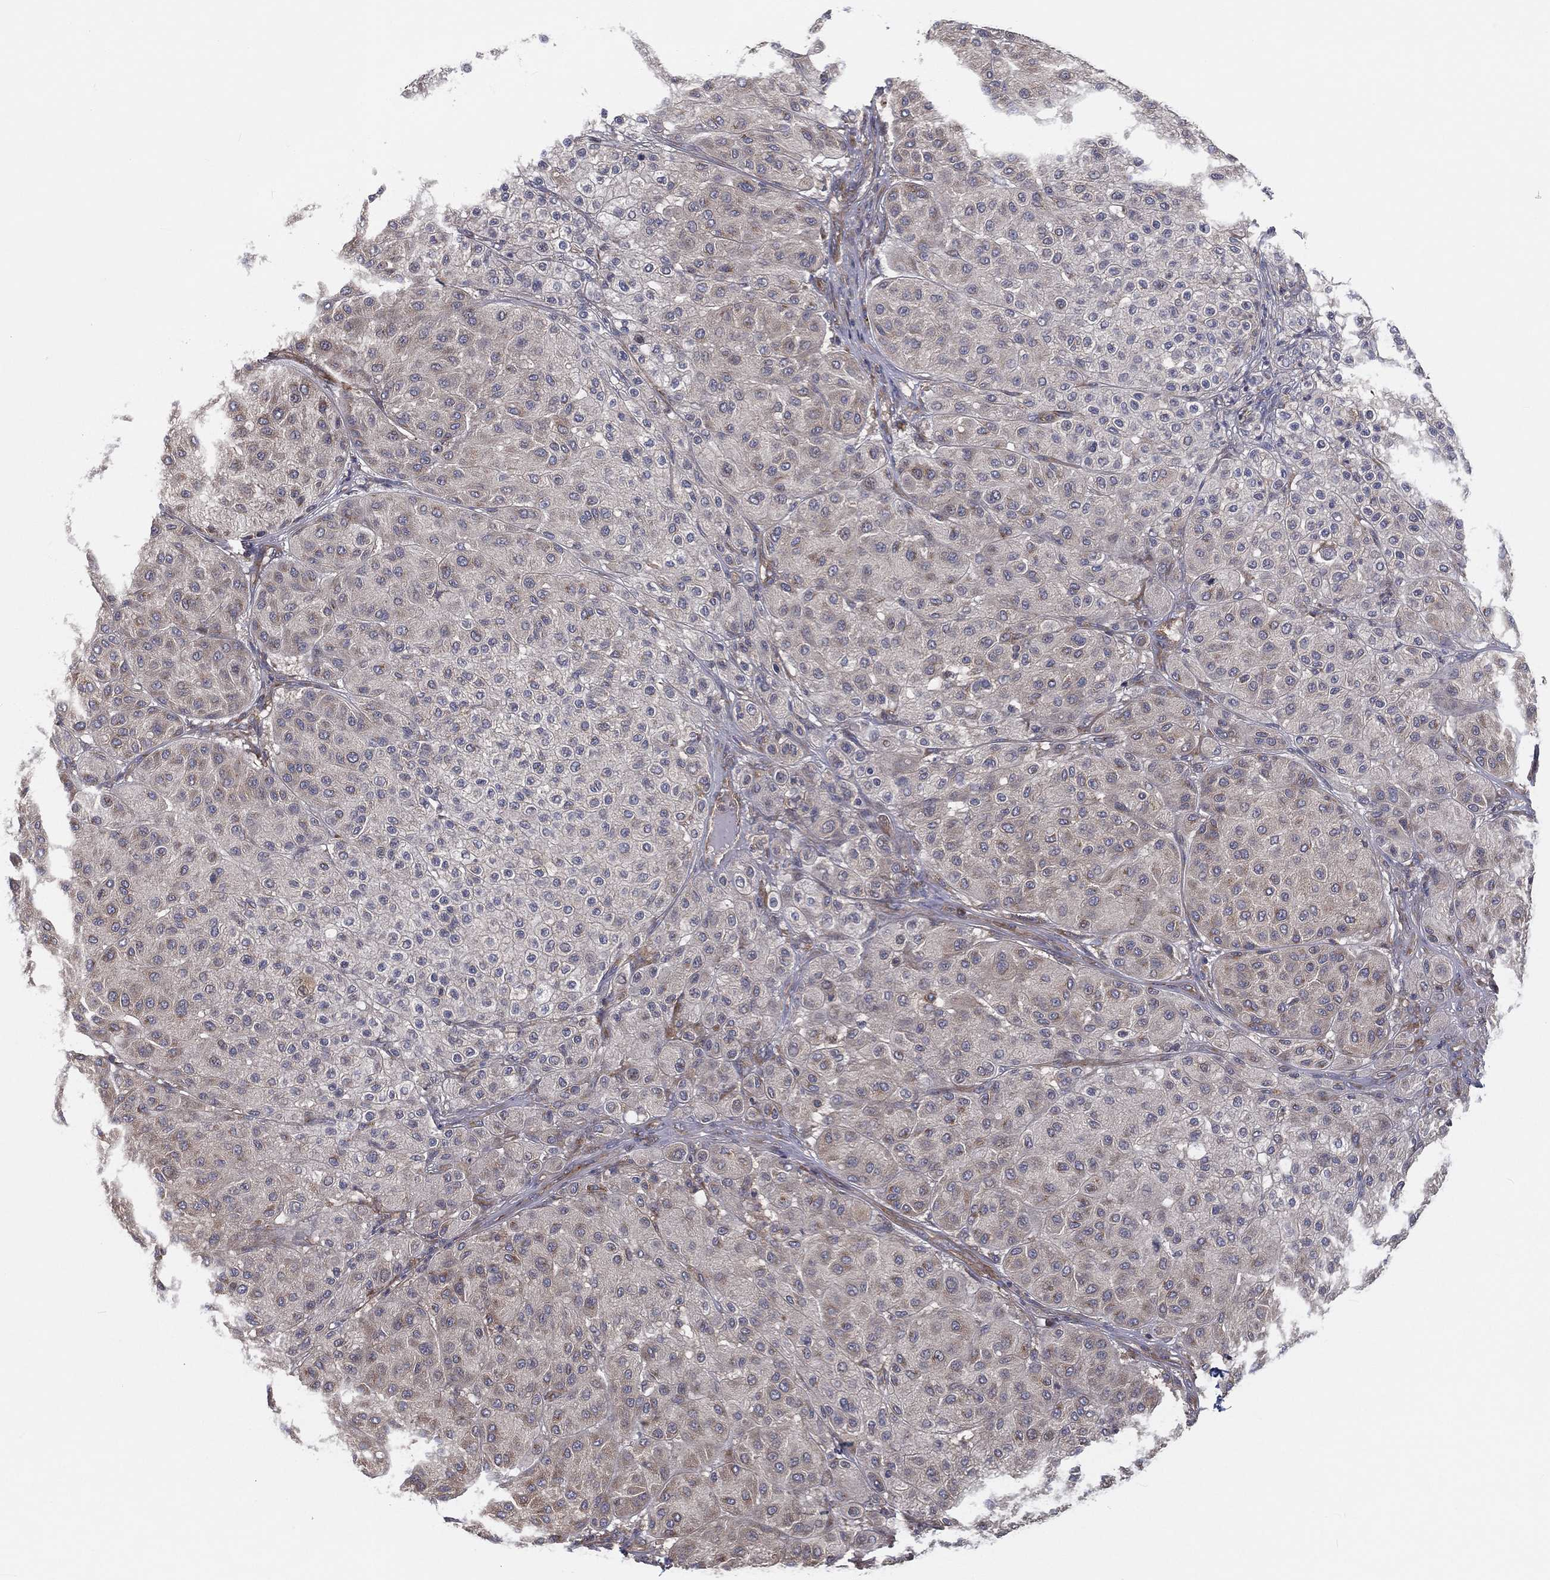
{"staining": {"intensity": "negative", "quantity": "none", "location": "none"}, "tissue": "melanoma", "cell_type": "Tumor cells", "image_type": "cancer", "snomed": [{"axis": "morphology", "description": "Malignant melanoma, Metastatic site"}, {"axis": "topography", "description": "Smooth muscle"}], "caption": "Photomicrograph shows no protein positivity in tumor cells of malignant melanoma (metastatic site) tissue.", "gene": "EIF2B5", "patient": {"sex": "male", "age": 41}}